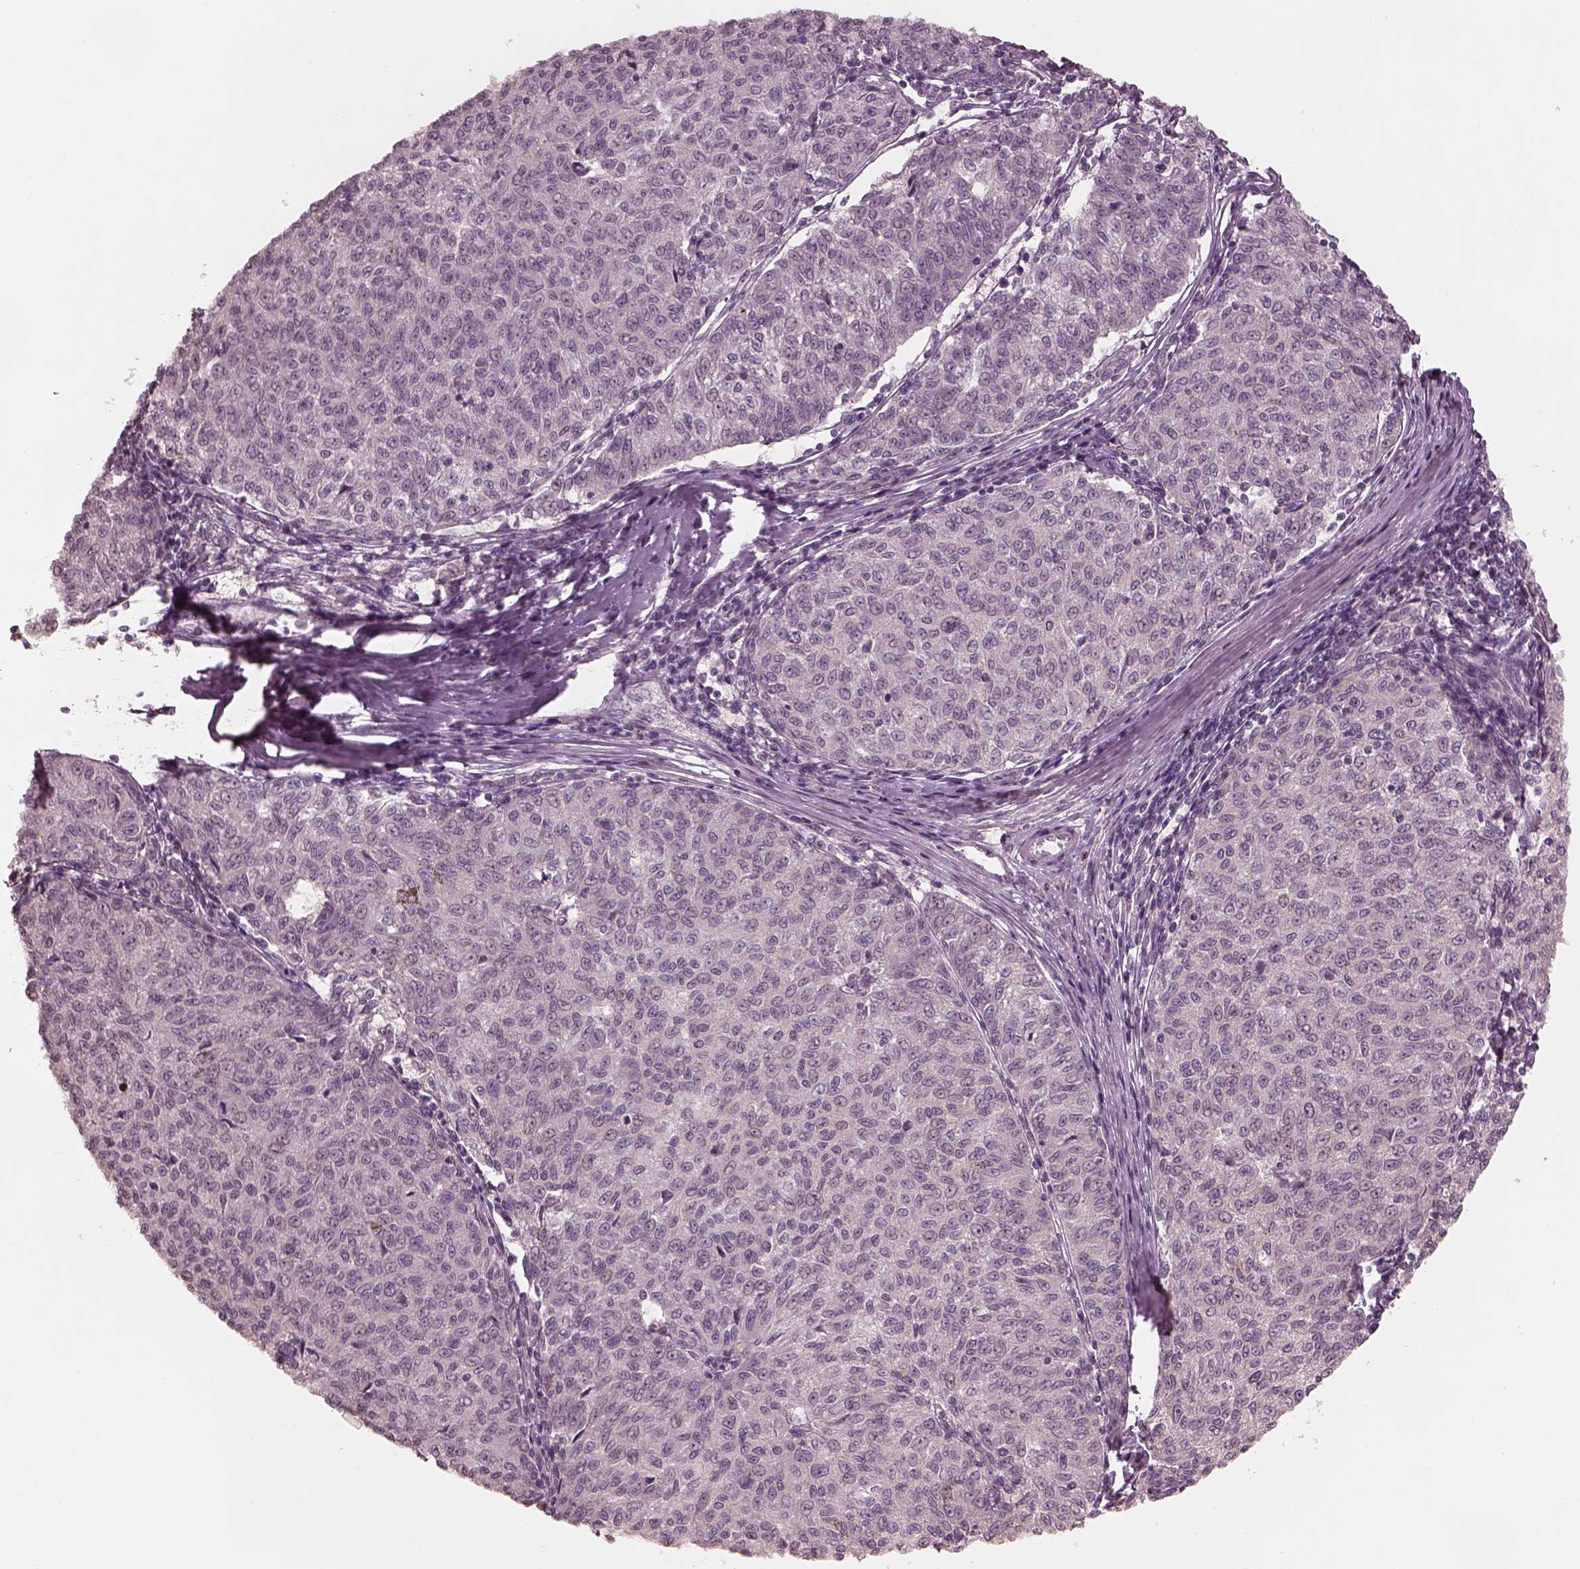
{"staining": {"intensity": "negative", "quantity": "none", "location": "none"}, "tissue": "melanoma", "cell_type": "Tumor cells", "image_type": "cancer", "snomed": [{"axis": "morphology", "description": "Malignant melanoma, NOS"}, {"axis": "topography", "description": "Skin"}], "caption": "Micrograph shows no significant protein positivity in tumor cells of melanoma.", "gene": "PRKACG", "patient": {"sex": "female", "age": 72}}